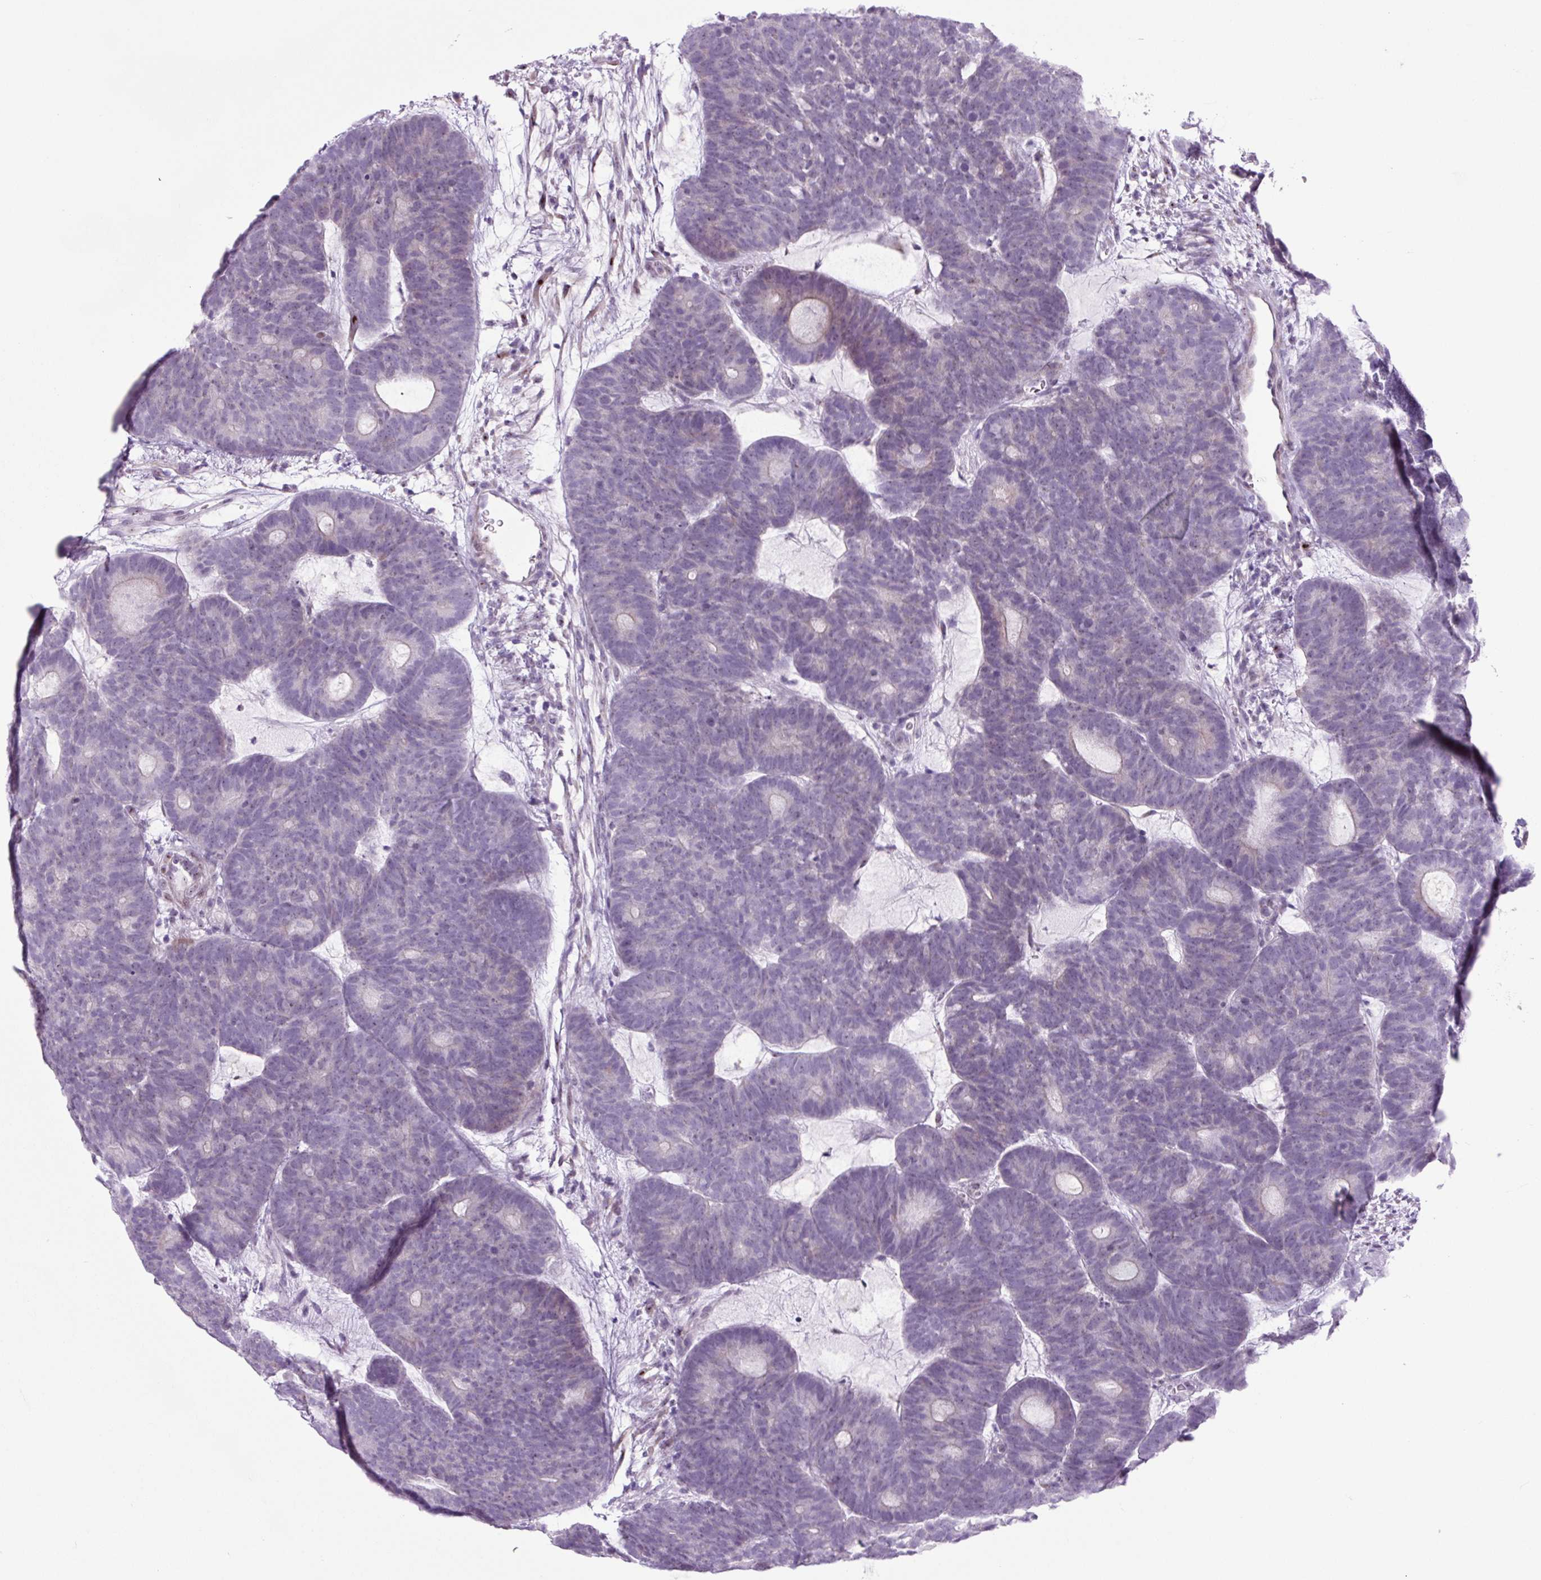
{"staining": {"intensity": "negative", "quantity": "none", "location": "none"}, "tissue": "head and neck cancer", "cell_type": "Tumor cells", "image_type": "cancer", "snomed": [{"axis": "morphology", "description": "Adenocarcinoma, NOS"}, {"axis": "topography", "description": "Head-Neck"}], "caption": "Micrograph shows no protein expression in tumor cells of head and neck cancer (adenocarcinoma) tissue. Brightfield microscopy of IHC stained with DAB (brown) and hematoxylin (blue), captured at high magnification.", "gene": "RRS1", "patient": {"sex": "female", "age": 81}}